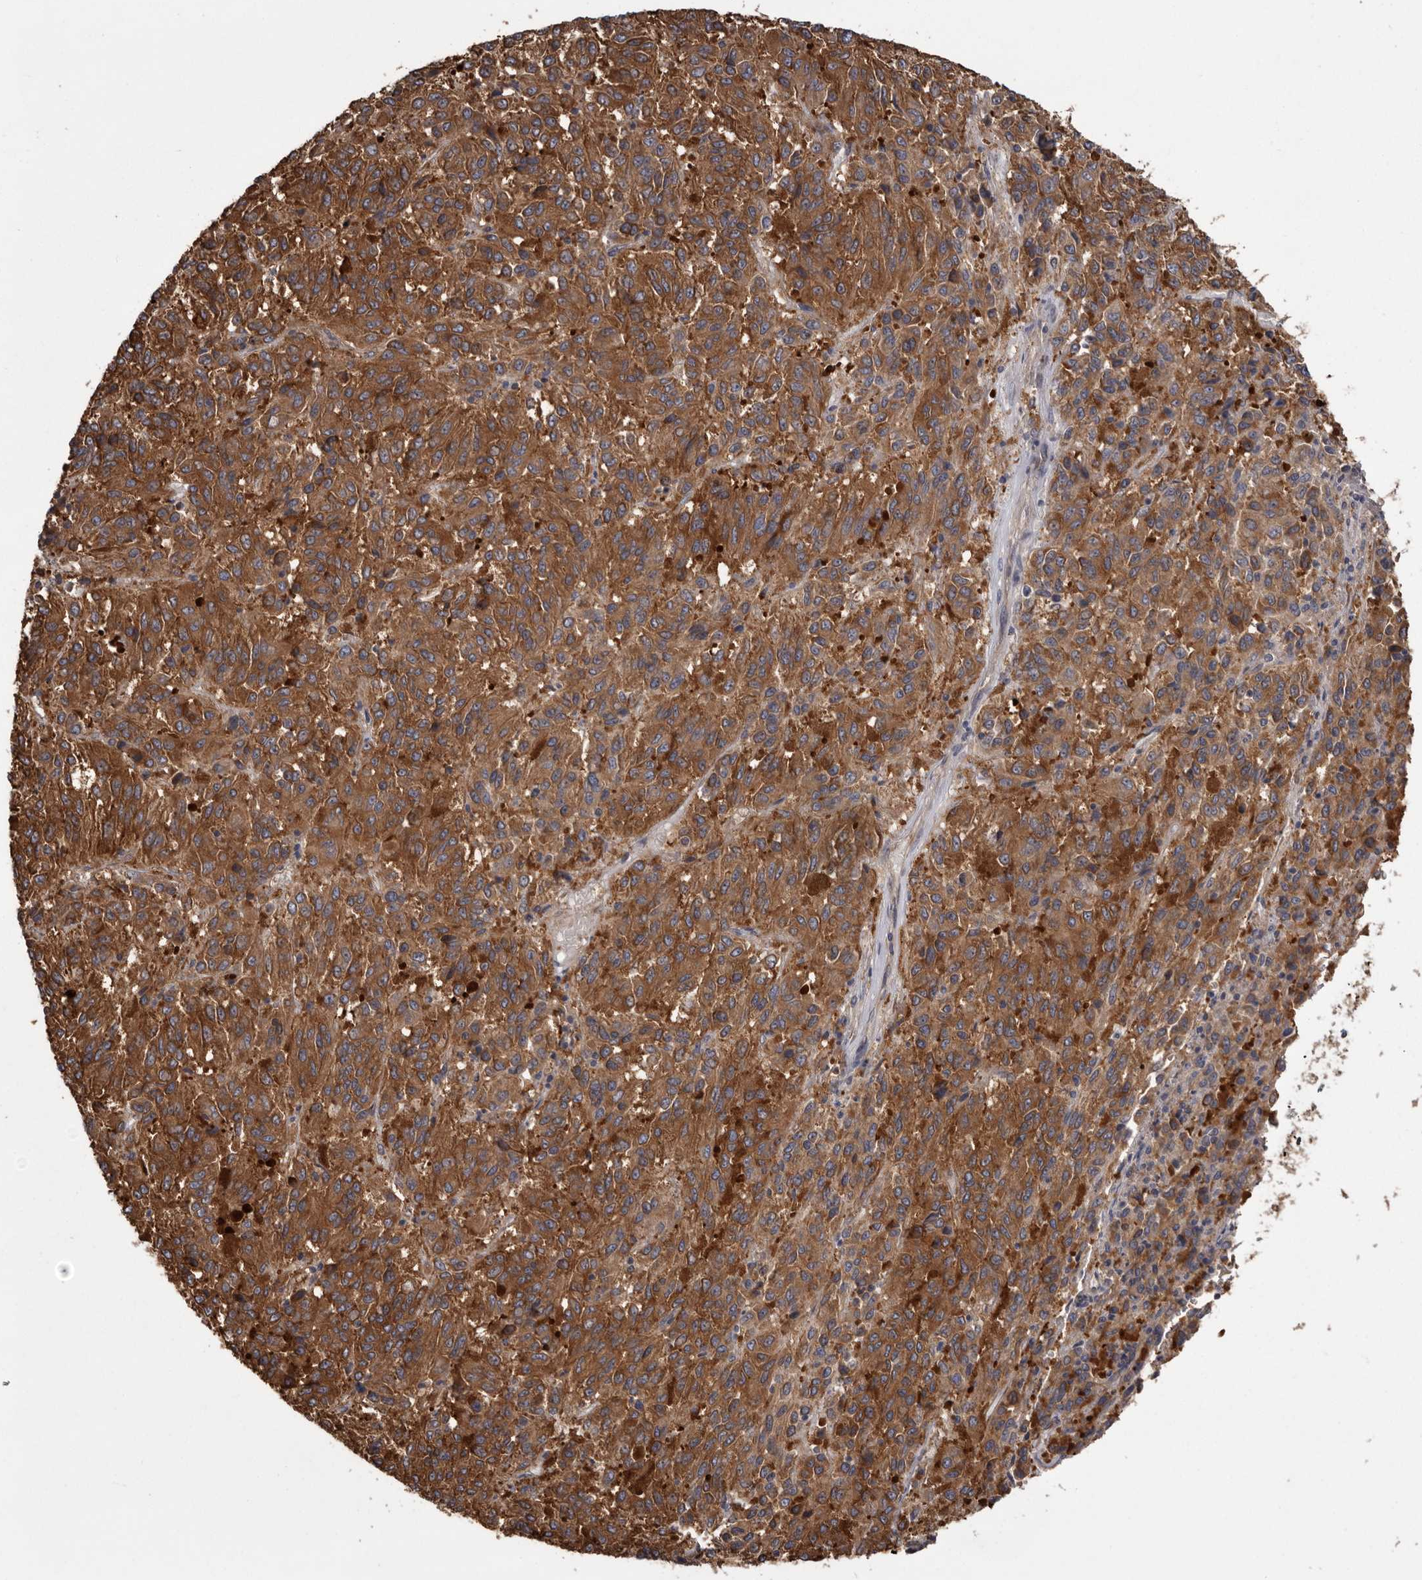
{"staining": {"intensity": "moderate", "quantity": ">75%", "location": "cytoplasmic/membranous"}, "tissue": "melanoma", "cell_type": "Tumor cells", "image_type": "cancer", "snomed": [{"axis": "morphology", "description": "Malignant melanoma, Metastatic site"}, {"axis": "topography", "description": "Lung"}], "caption": "This histopathology image exhibits IHC staining of melanoma, with medium moderate cytoplasmic/membranous expression in about >75% of tumor cells.", "gene": "DARS1", "patient": {"sex": "male", "age": 64}}